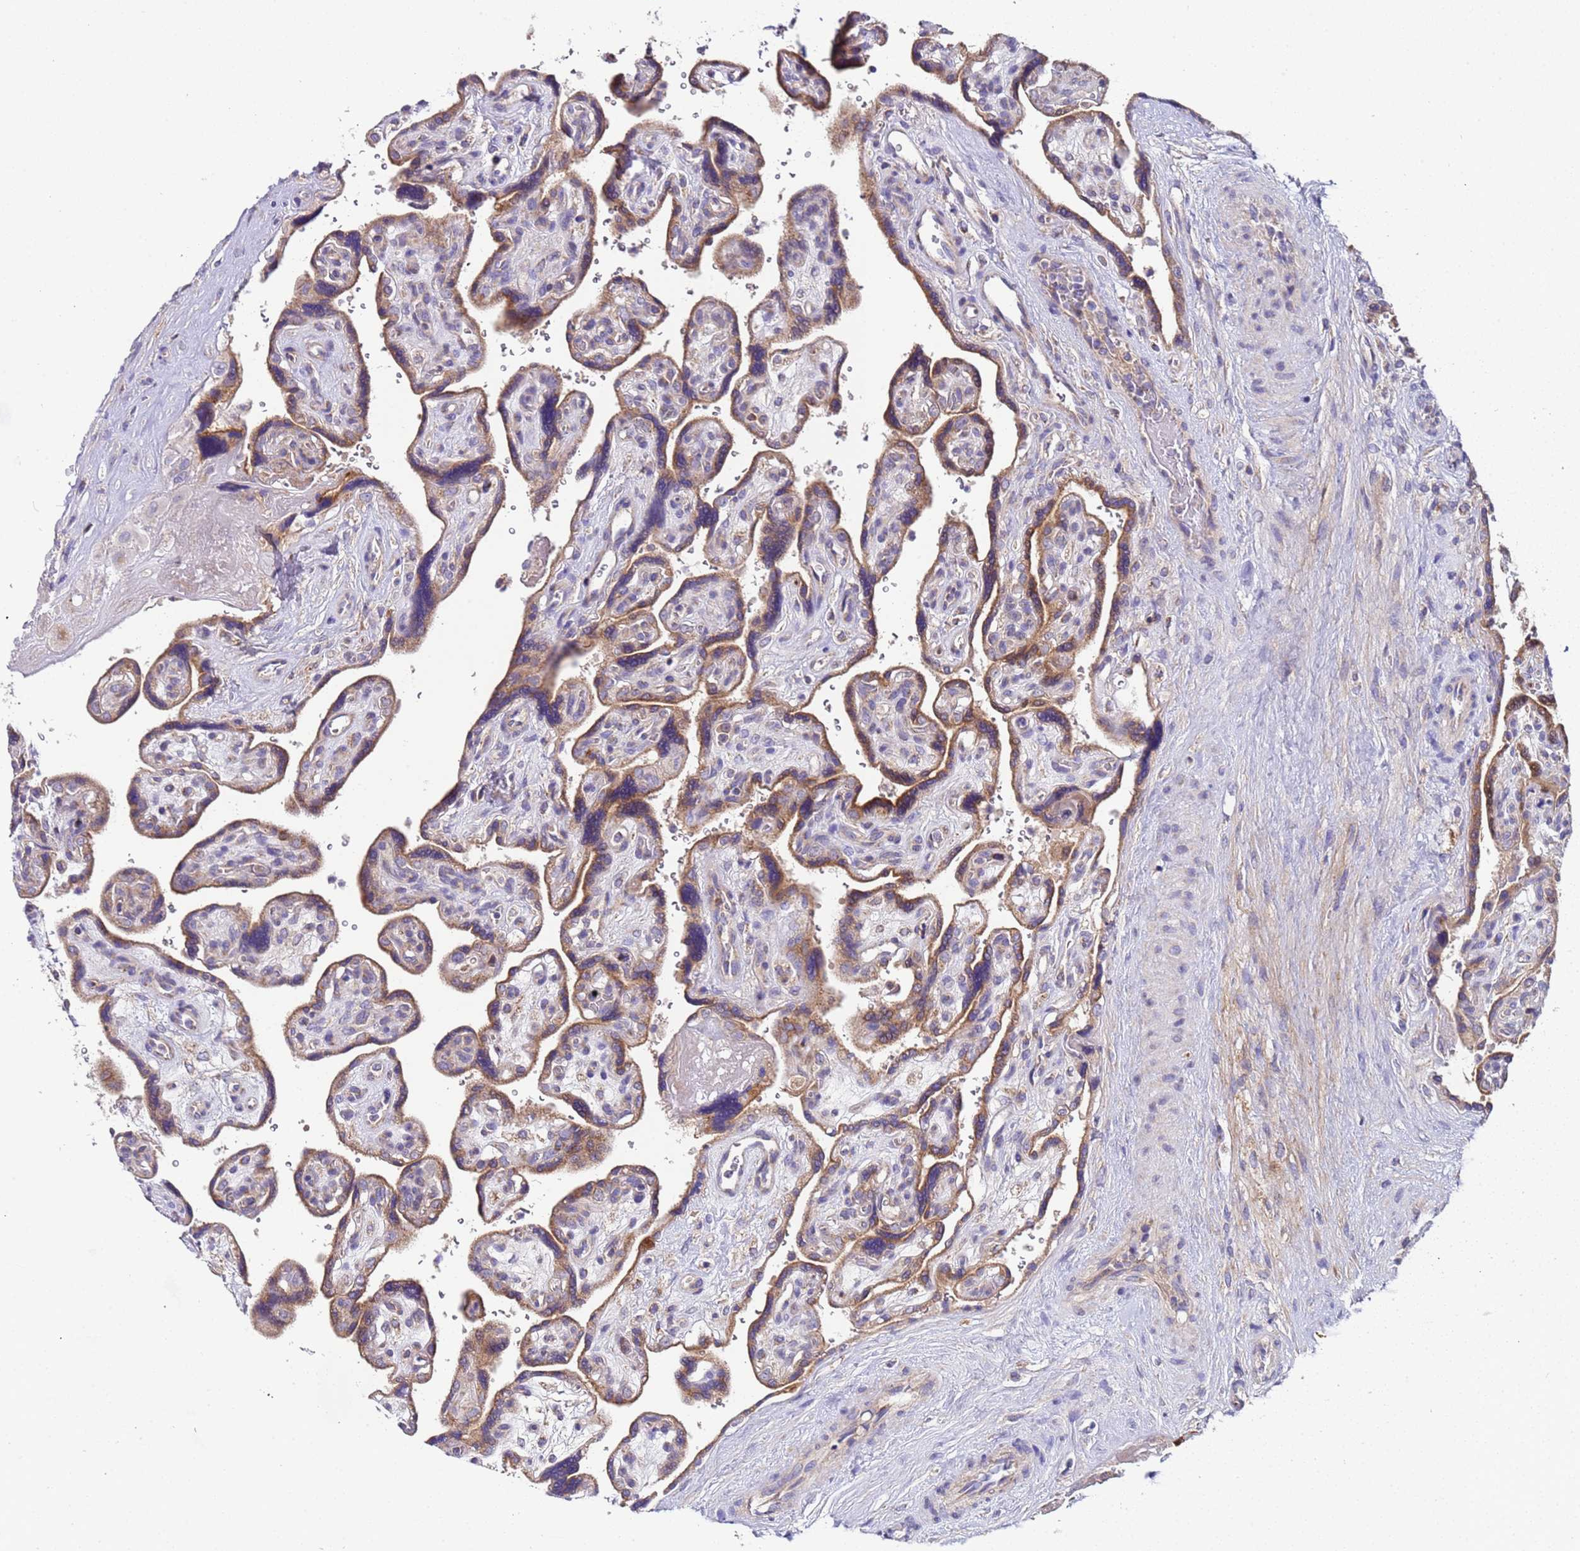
{"staining": {"intensity": "moderate", "quantity": "25%-75%", "location": "cytoplasmic/membranous"}, "tissue": "placenta", "cell_type": "Decidual cells", "image_type": "normal", "snomed": [{"axis": "morphology", "description": "Normal tissue, NOS"}, {"axis": "topography", "description": "Placenta"}], "caption": "This image exhibits immunohistochemistry staining of benign placenta, with medium moderate cytoplasmic/membranous expression in approximately 25%-75% of decidual cells.", "gene": "TMEM126A", "patient": {"sex": "female", "age": 39}}